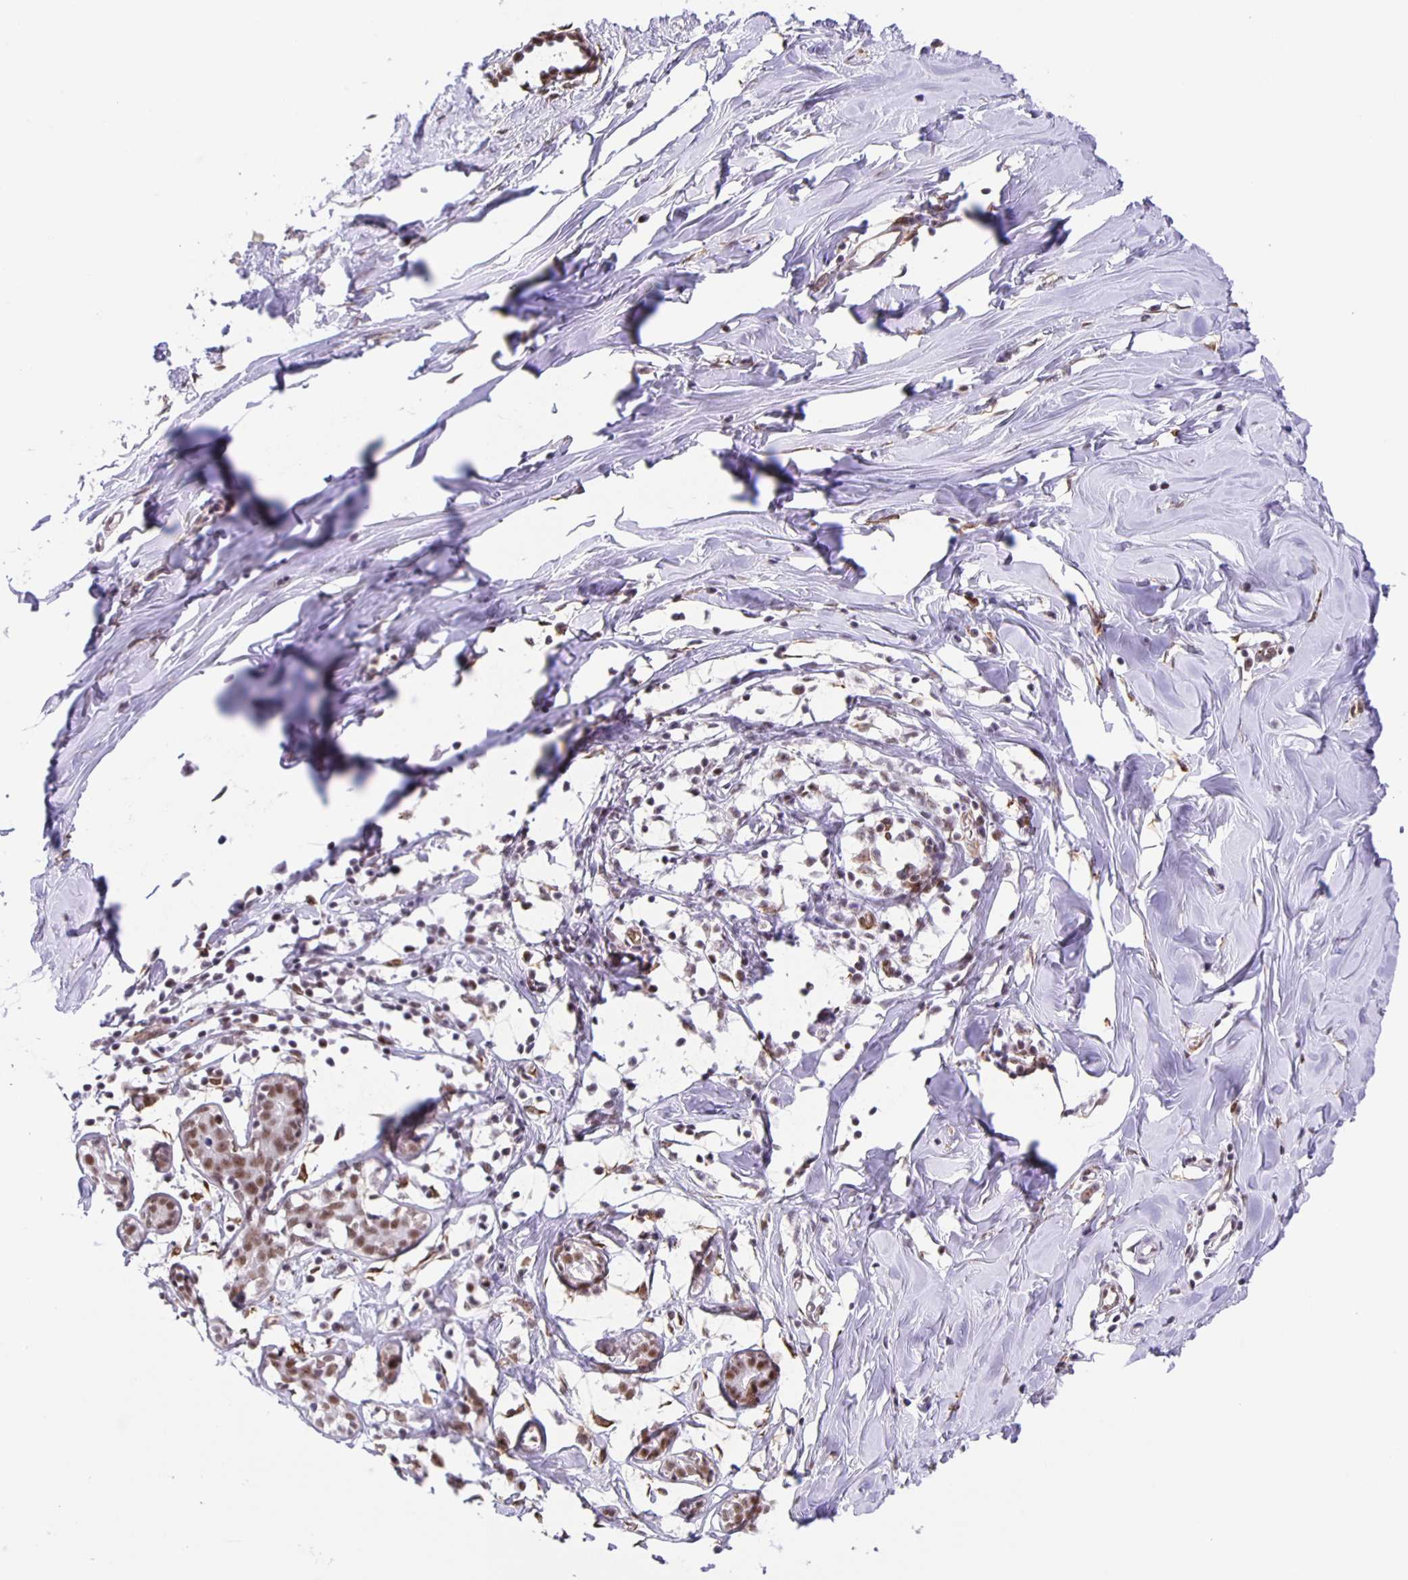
{"staining": {"intensity": "negative", "quantity": "none", "location": "none"}, "tissue": "breast", "cell_type": "Adipocytes", "image_type": "normal", "snomed": [{"axis": "morphology", "description": "Normal tissue, NOS"}, {"axis": "topography", "description": "Breast"}], "caption": "Adipocytes show no significant positivity in unremarkable breast. (DAB IHC, high magnification).", "gene": "ZRANB2", "patient": {"sex": "female", "age": 27}}